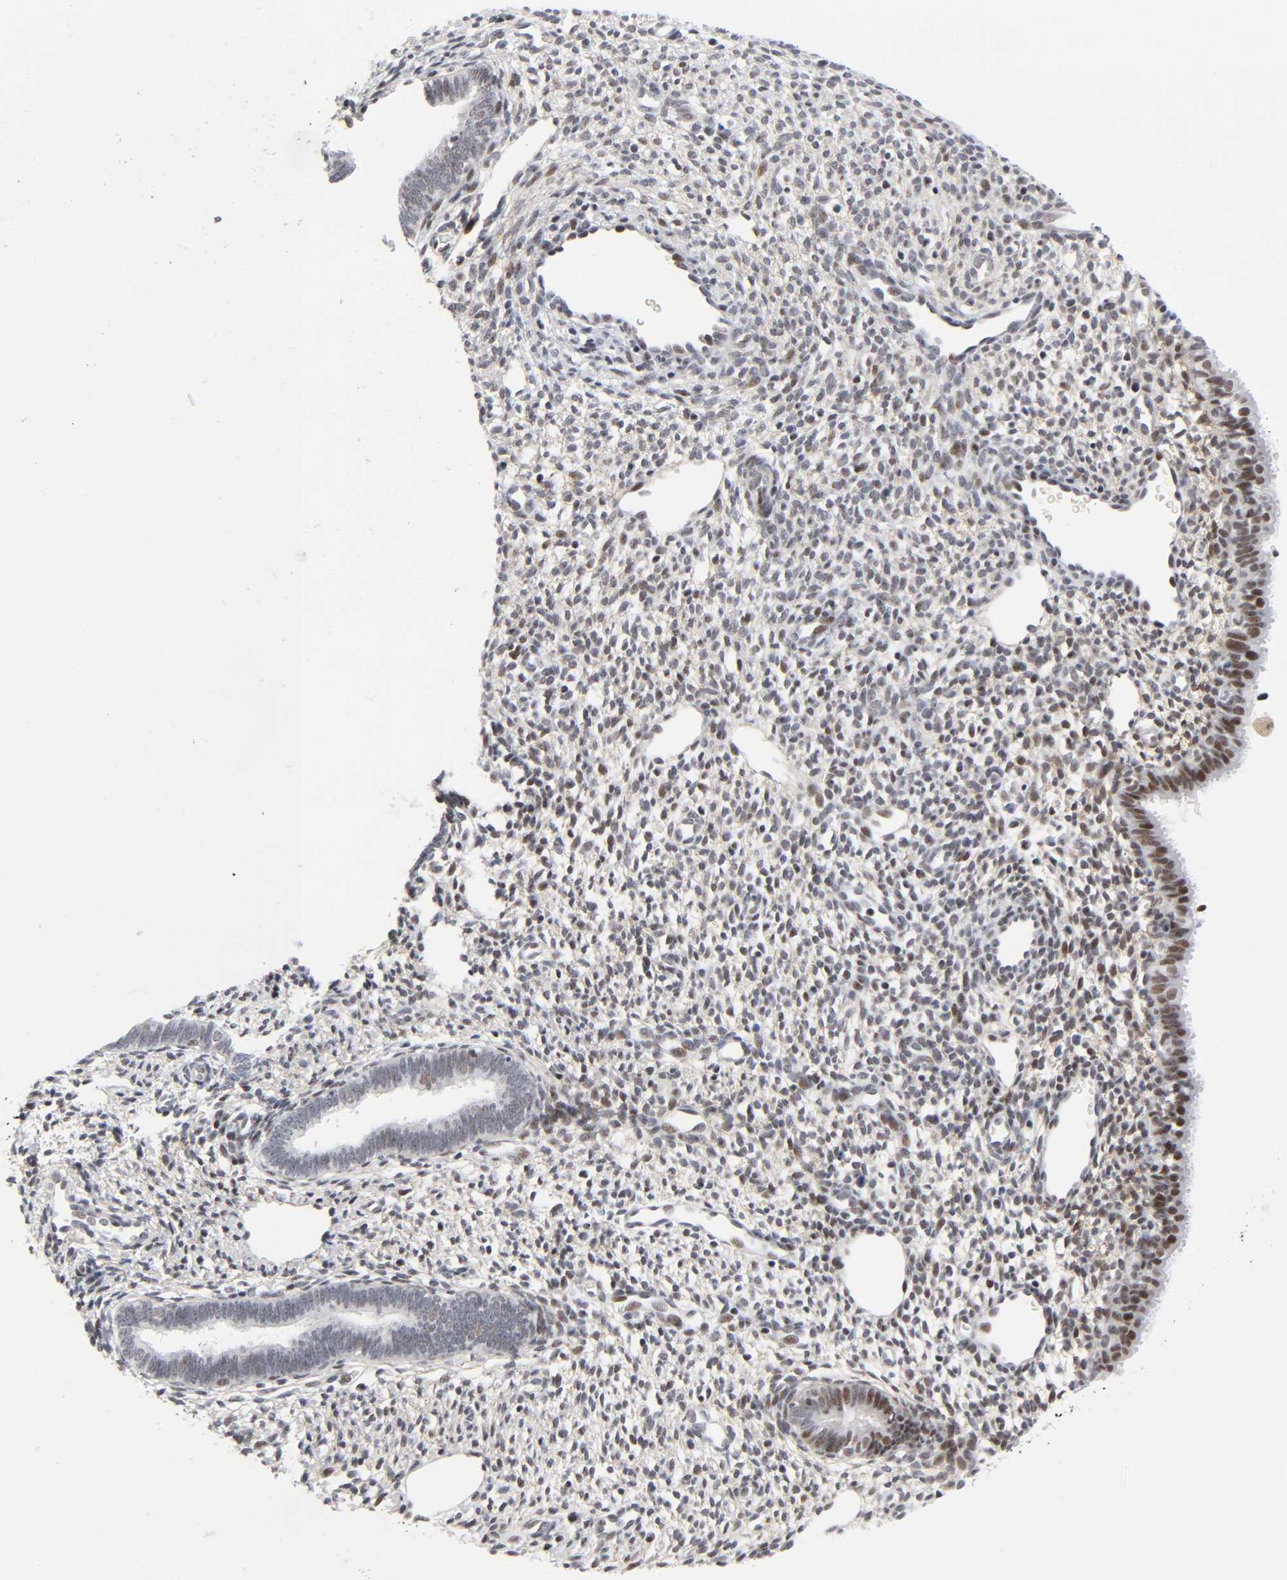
{"staining": {"intensity": "moderate", "quantity": "25%-75%", "location": "nuclear"}, "tissue": "endometrium", "cell_type": "Cells in endometrial stroma", "image_type": "normal", "snomed": [{"axis": "morphology", "description": "Normal tissue, NOS"}, {"axis": "topography", "description": "Endometrium"}], "caption": "Immunohistochemical staining of unremarkable human endometrium shows moderate nuclear protein positivity in about 25%-75% of cells in endometrial stroma.", "gene": "DIDO1", "patient": {"sex": "female", "age": 27}}